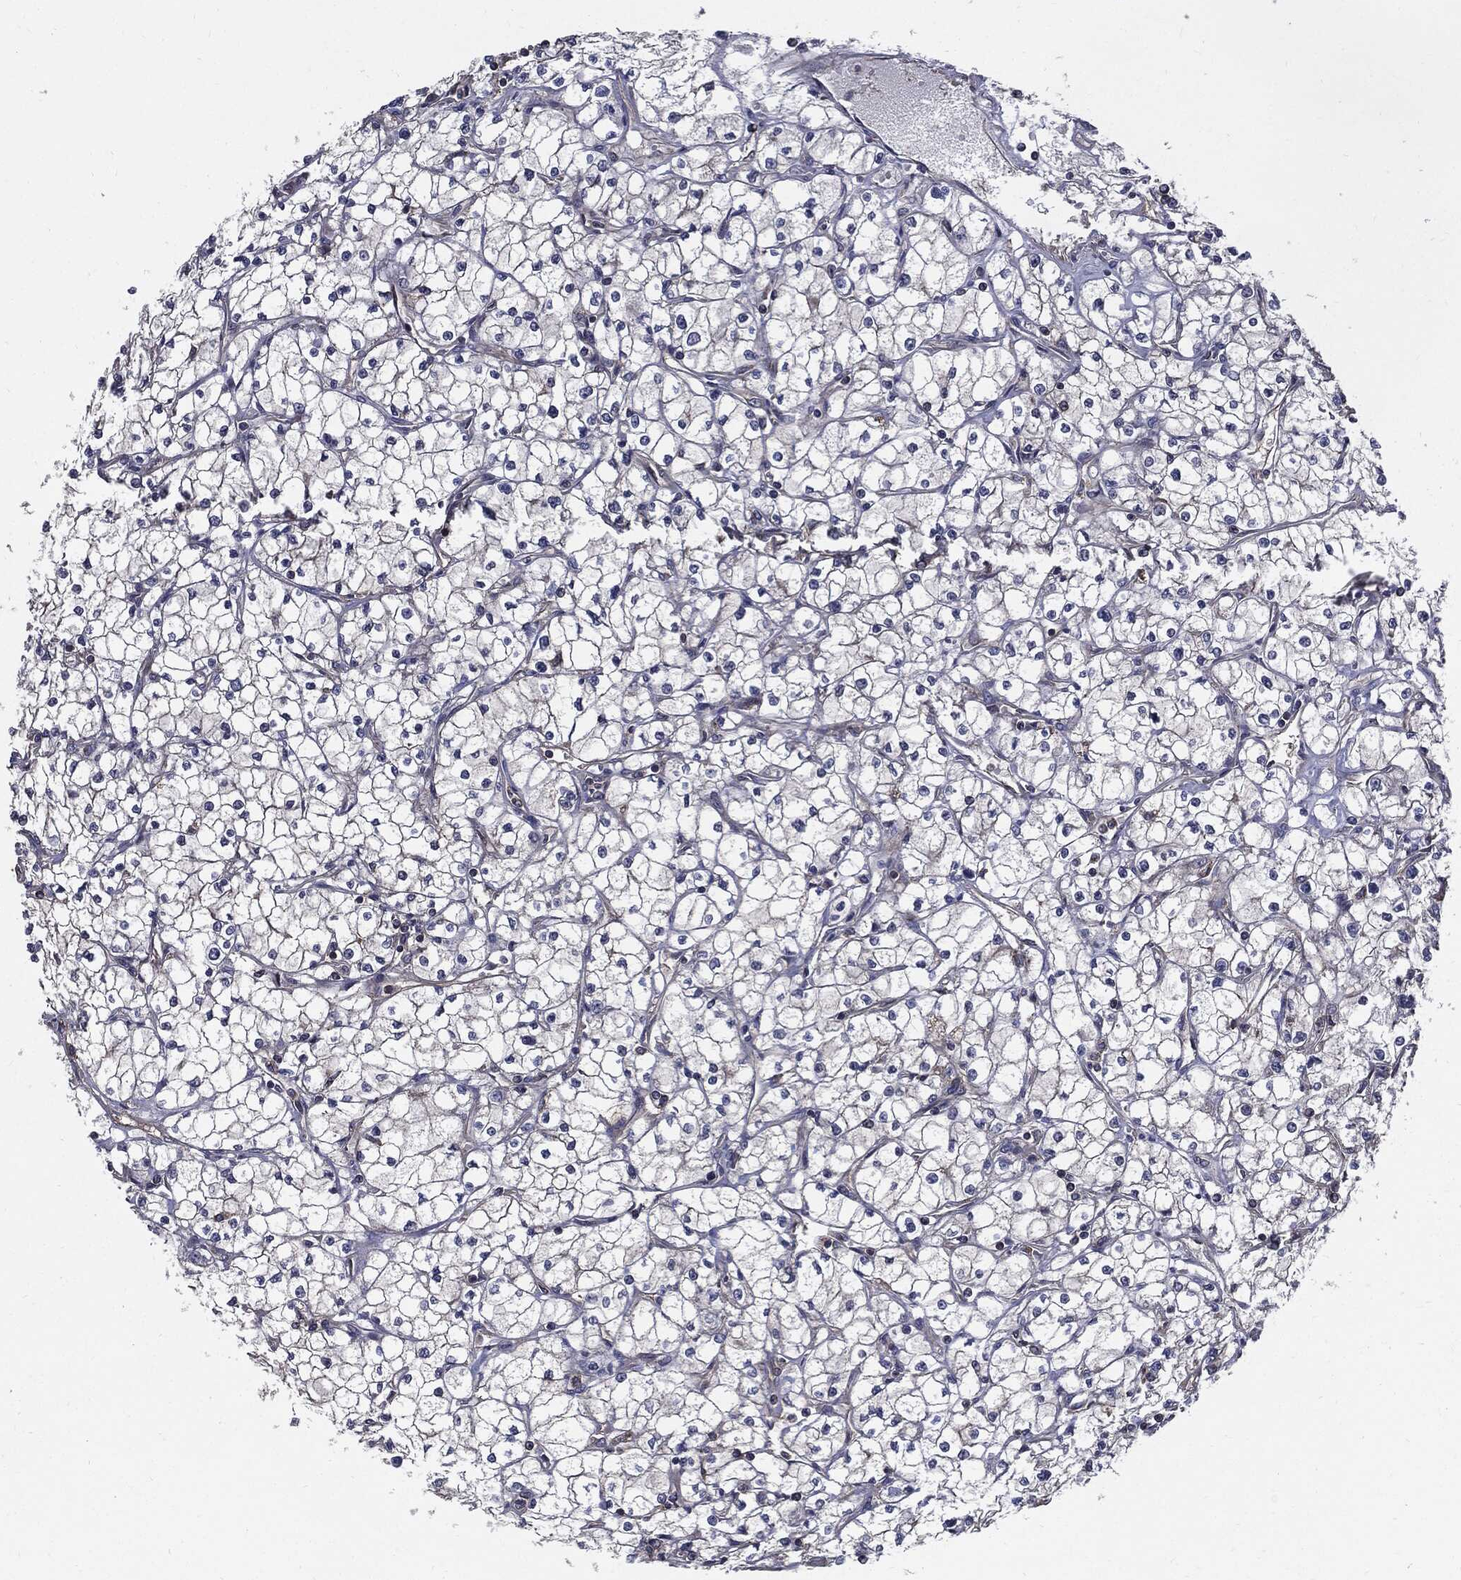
{"staining": {"intensity": "negative", "quantity": "none", "location": "none"}, "tissue": "renal cancer", "cell_type": "Tumor cells", "image_type": "cancer", "snomed": [{"axis": "morphology", "description": "Adenocarcinoma, NOS"}, {"axis": "topography", "description": "Kidney"}], "caption": "Tumor cells show no significant protein positivity in renal cancer. The staining was performed using DAB (3,3'-diaminobenzidine) to visualize the protein expression in brown, while the nuclei were stained in blue with hematoxylin (Magnification: 20x).", "gene": "PDCD6IP", "patient": {"sex": "male", "age": 67}}